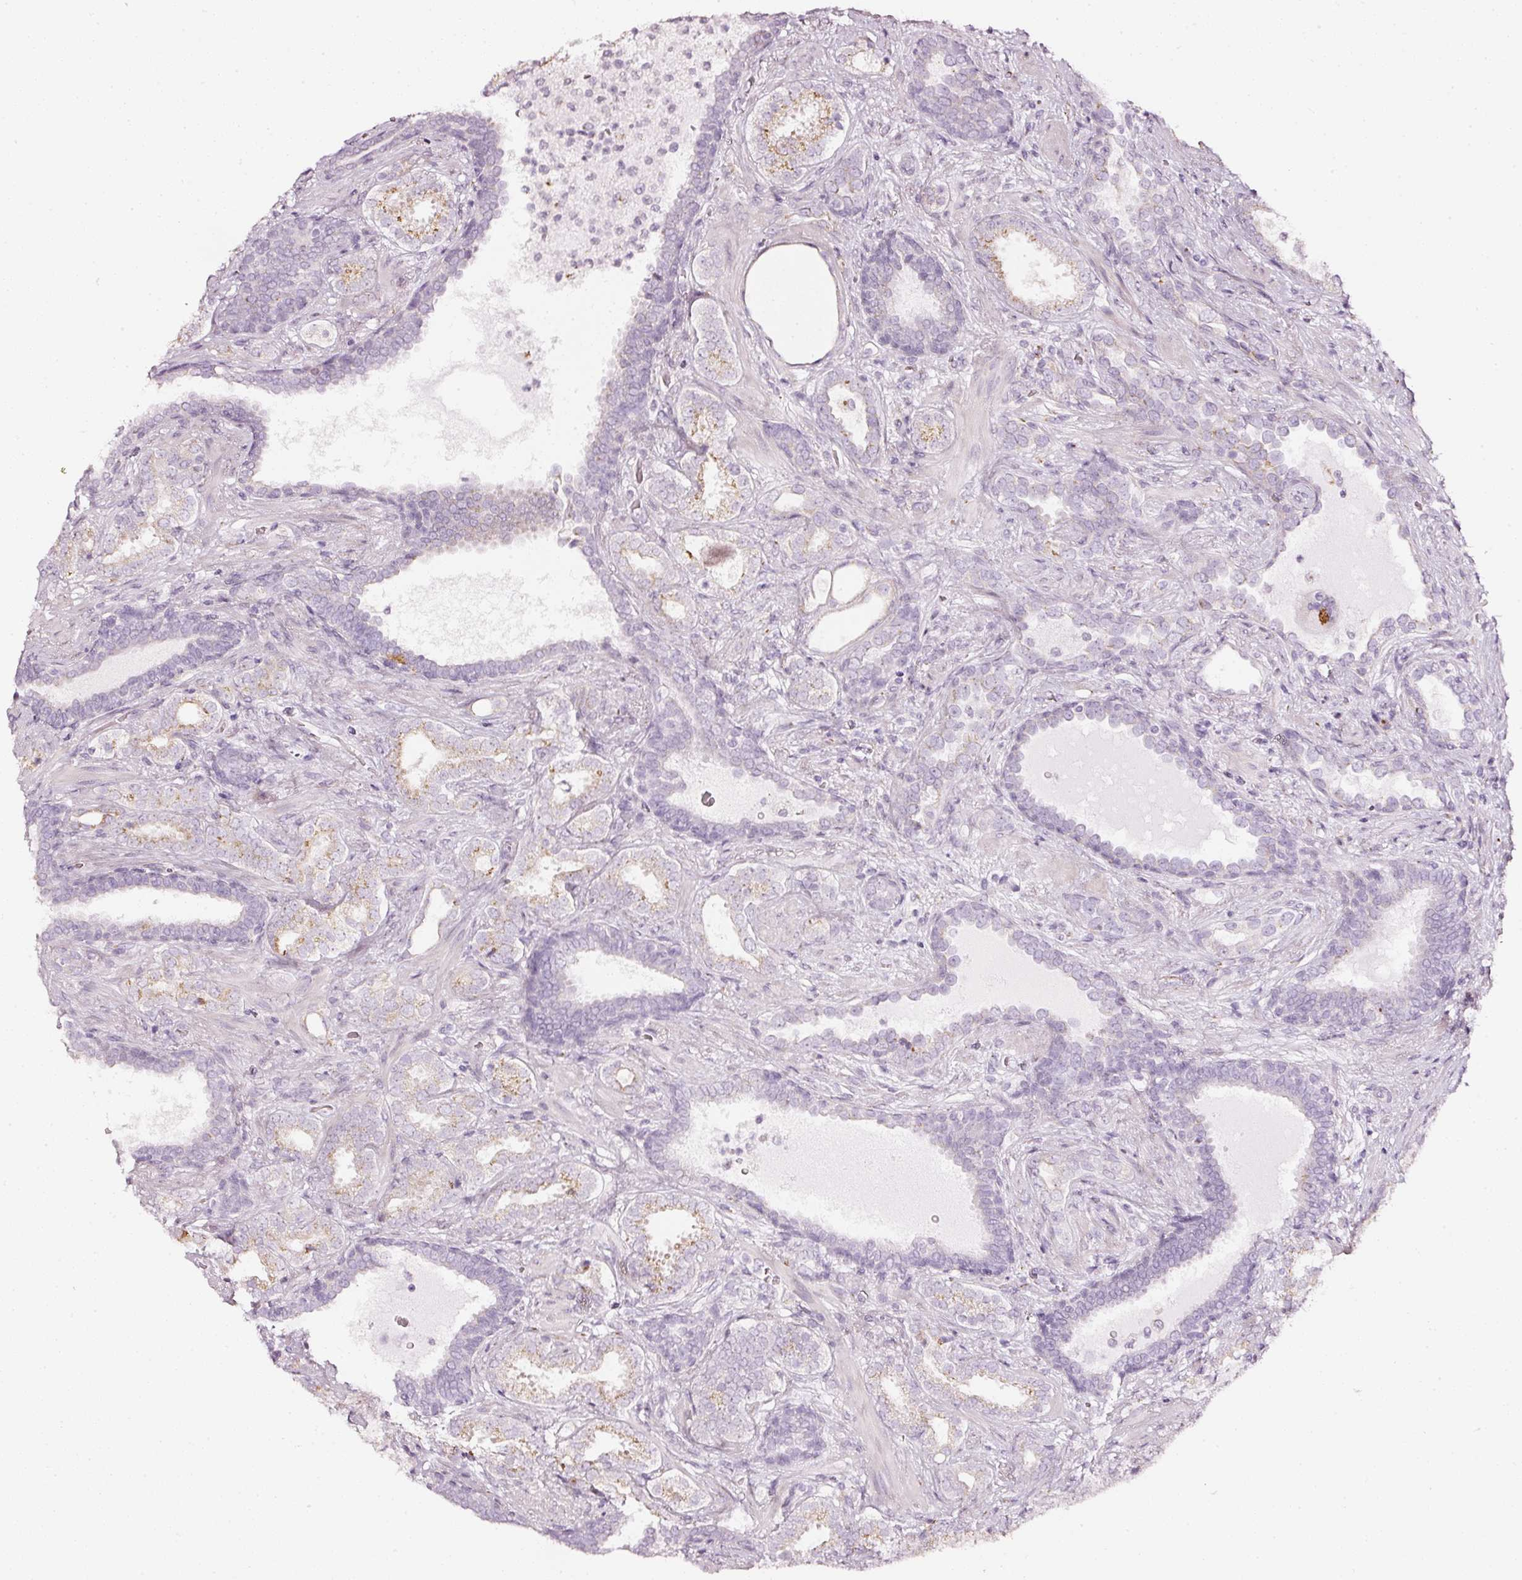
{"staining": {"intensity": "moderate", "quantity": "25%-75%", "location": "cytoplasmic/membranous"}, "tissue": "prostate cancer", "cell_type": "Tumor cells", "image_type": "cancer", "snomed": [{"axis": "morphology", "description": "Adenocarcinoma, High grade"}, {"axis": "topography", "description": "Prostate"}], "caption": "Prostate high-grade adenocarcinoma was stained to show a protein in brown. There is medium levels of moderate cytoplasmic/membranous positivity in about 25%-75% of tumor cells.", "gene": "SDF4", "patient": {"sex": "male", "age": 65}}